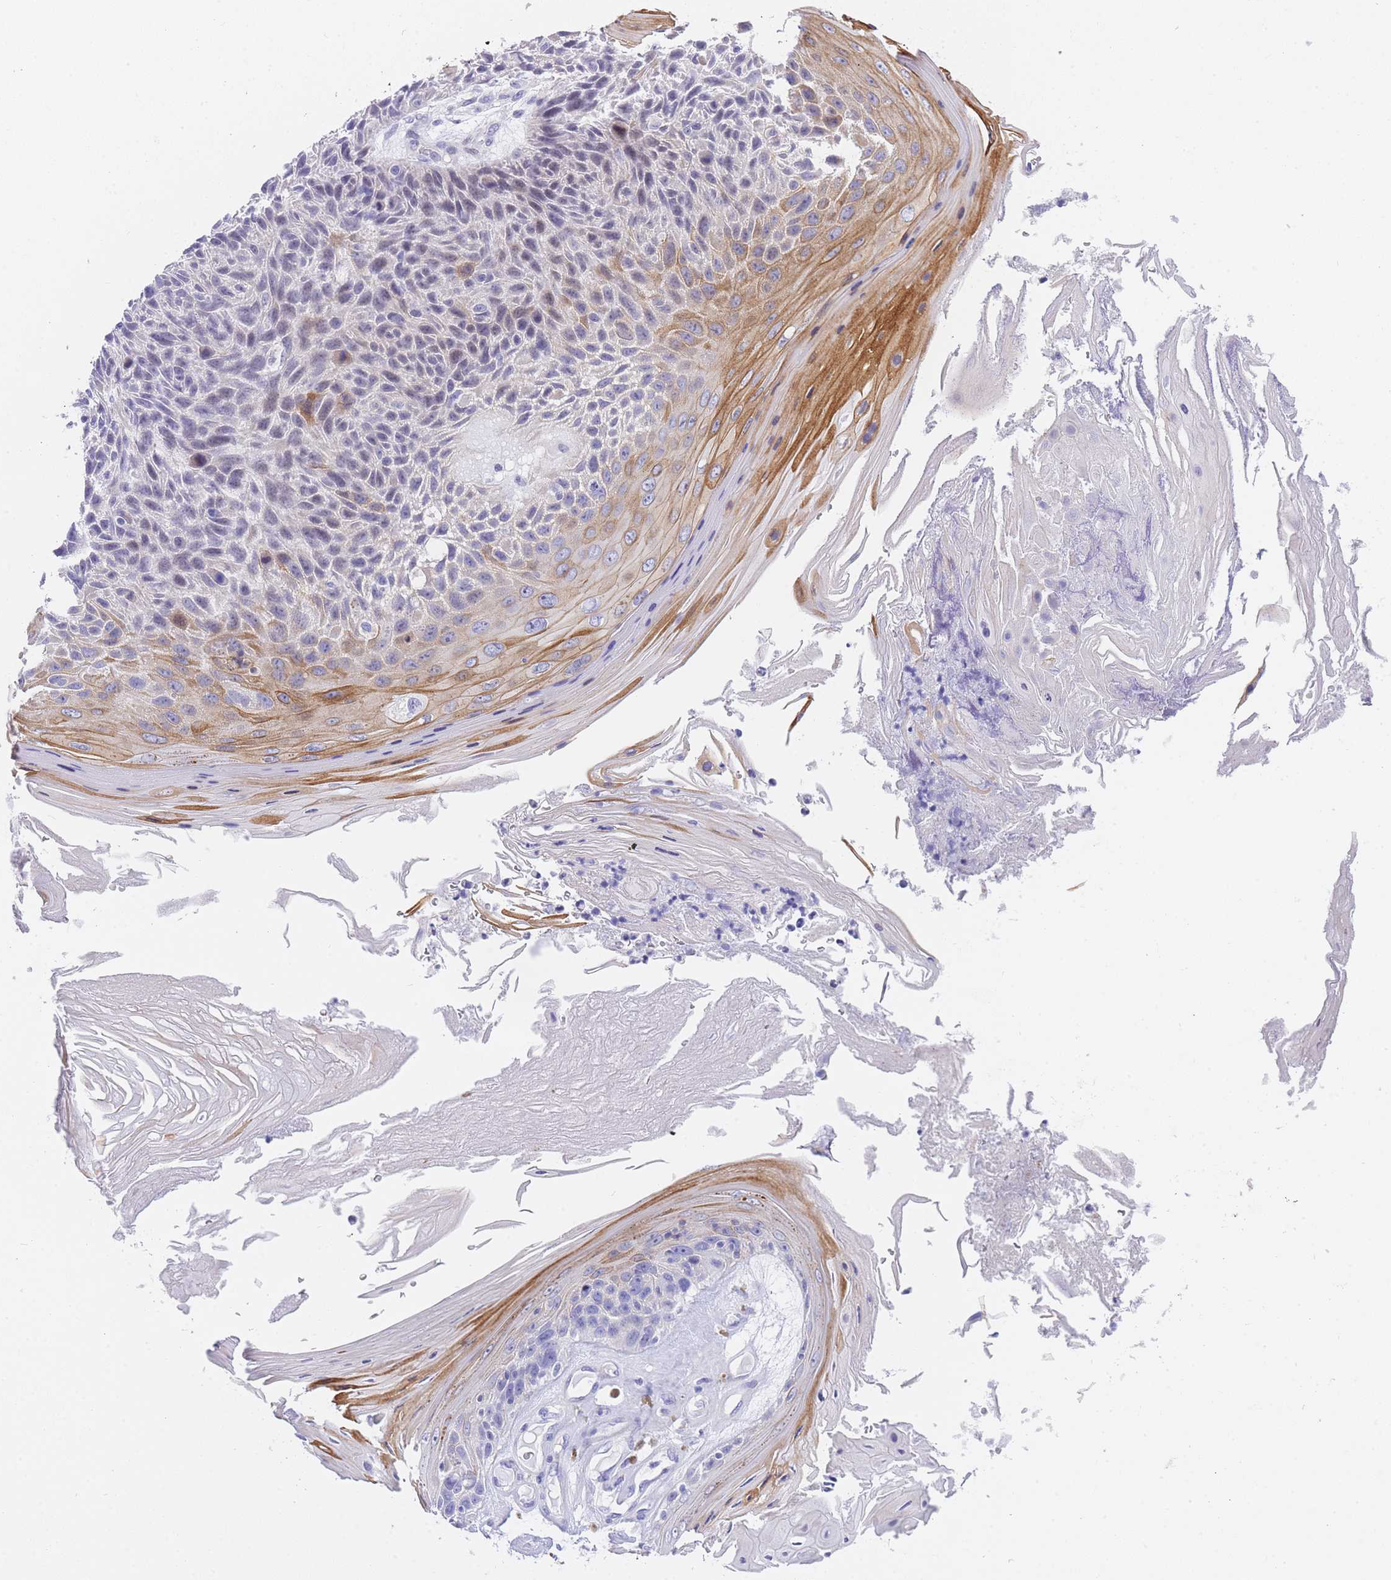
{"staining": {"intensity": "moderate", "quantity": "<25%", "location": "cytoplasmic/membranous"}, "tissue": "skin cancer", "cell_type": "Tumor cells", "image_type": "cancer", "snomed": [{"axis": "morphology", "description": "Squamous cell carcinoma, NOS"}, {"axis": "topography", "description": "Skin"}], "caption": "Skin squamous cell carcinoma stained with a protein marker shows moderate staining in tumor cells.", "gene": "TIFAB", "patient": {"sex": "female", "age": 88}}